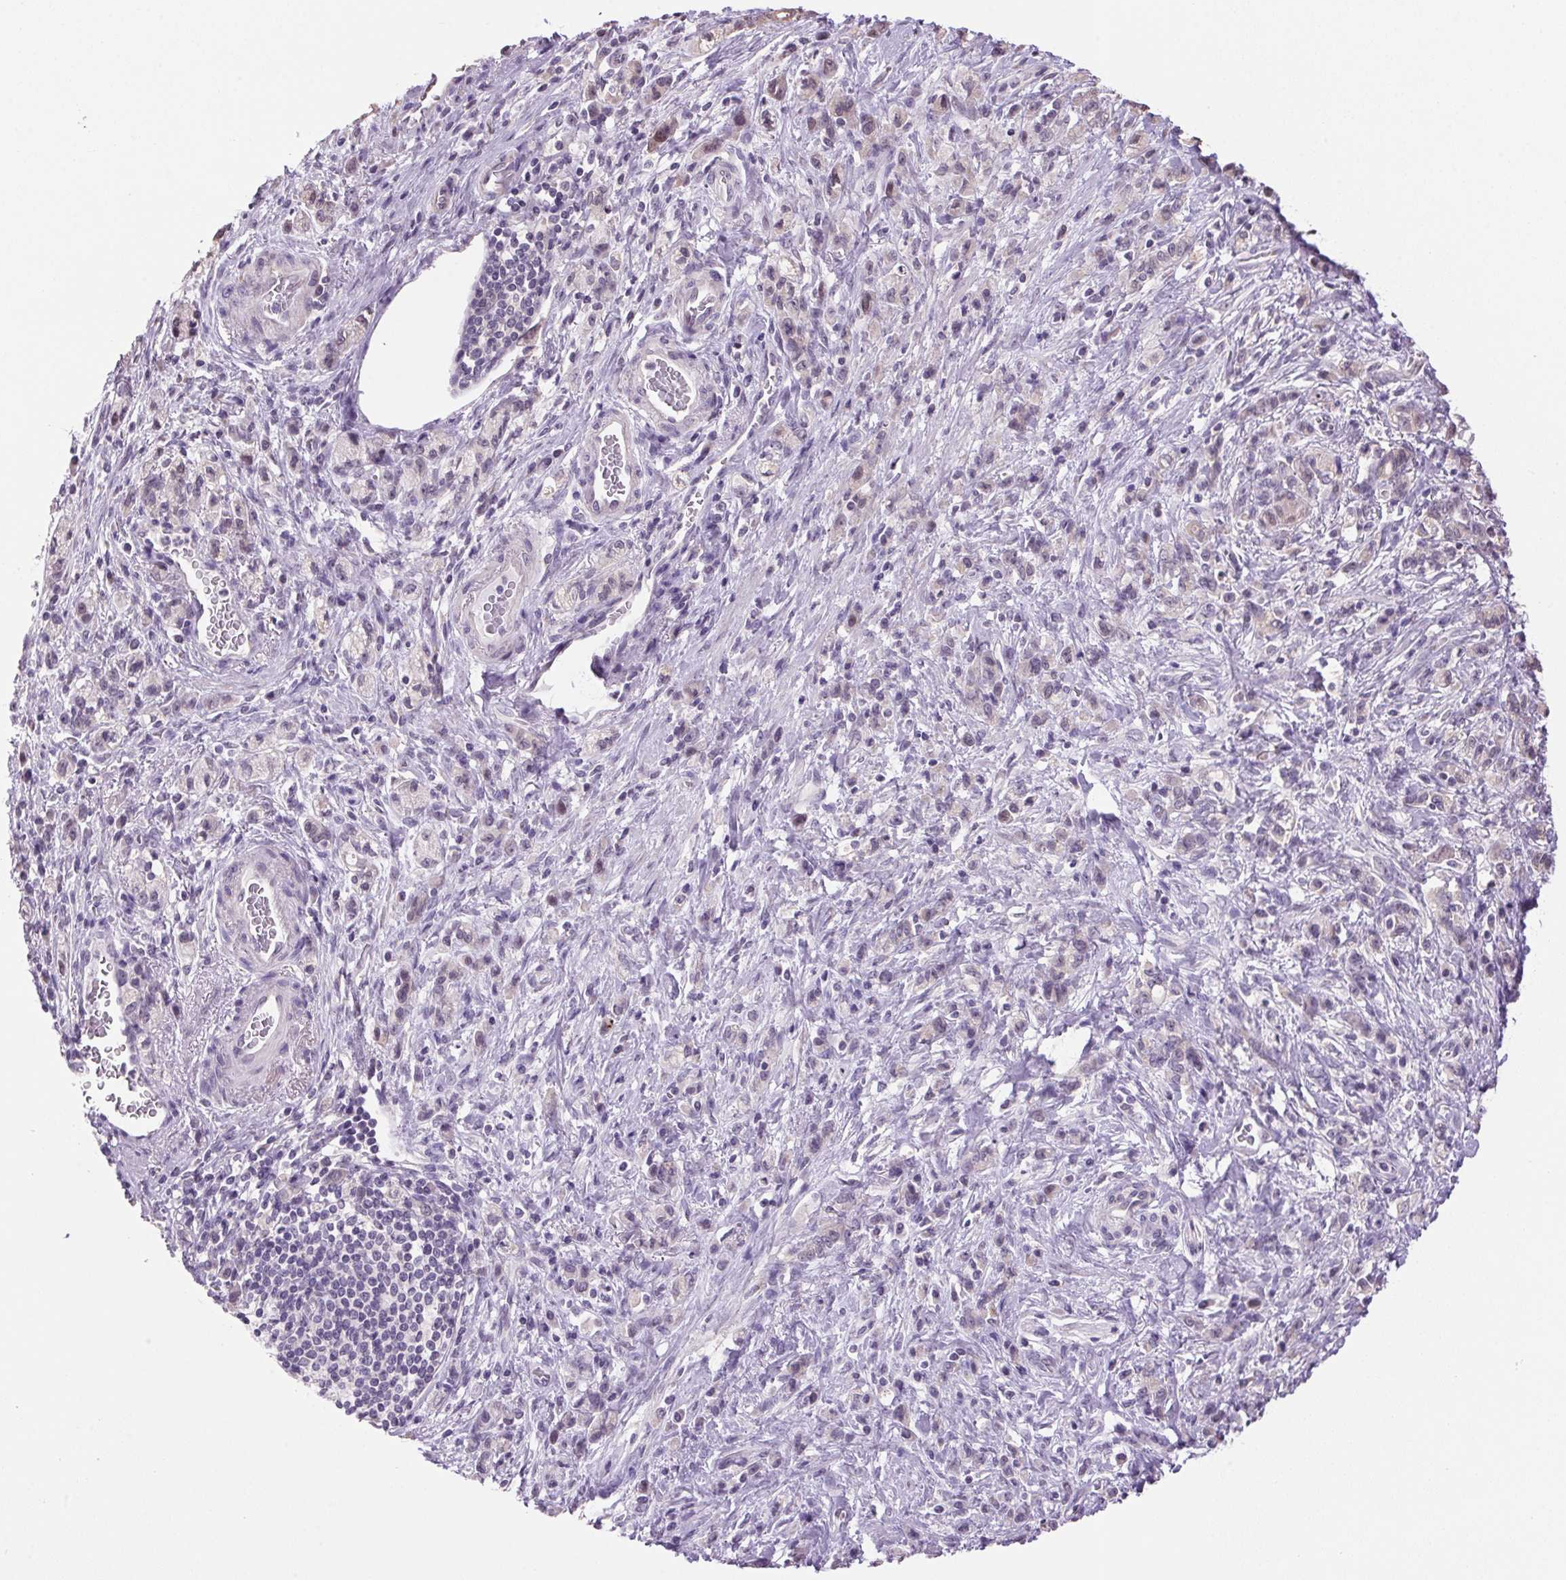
{"staining": {"intensity": "weak", "quantity": "<25%", "location": "cytoplasmic/membranous,nuclear"}, "tissue": "stomach cancer", "cell_type": "Tumor cells", "image_type": "cancer", "snomed": [{"axis": "morphology", "description": "Adenocarcinoma, NOS"}, {"axis": "topography", "description": "Stomach"}], "caption": "Immunohistochemistry (IHC) of stomach adenocarcinoma shows no staining in tumor cells.", "gene": "VWA3B", "patient": {"sex": "male", "age": 77}}